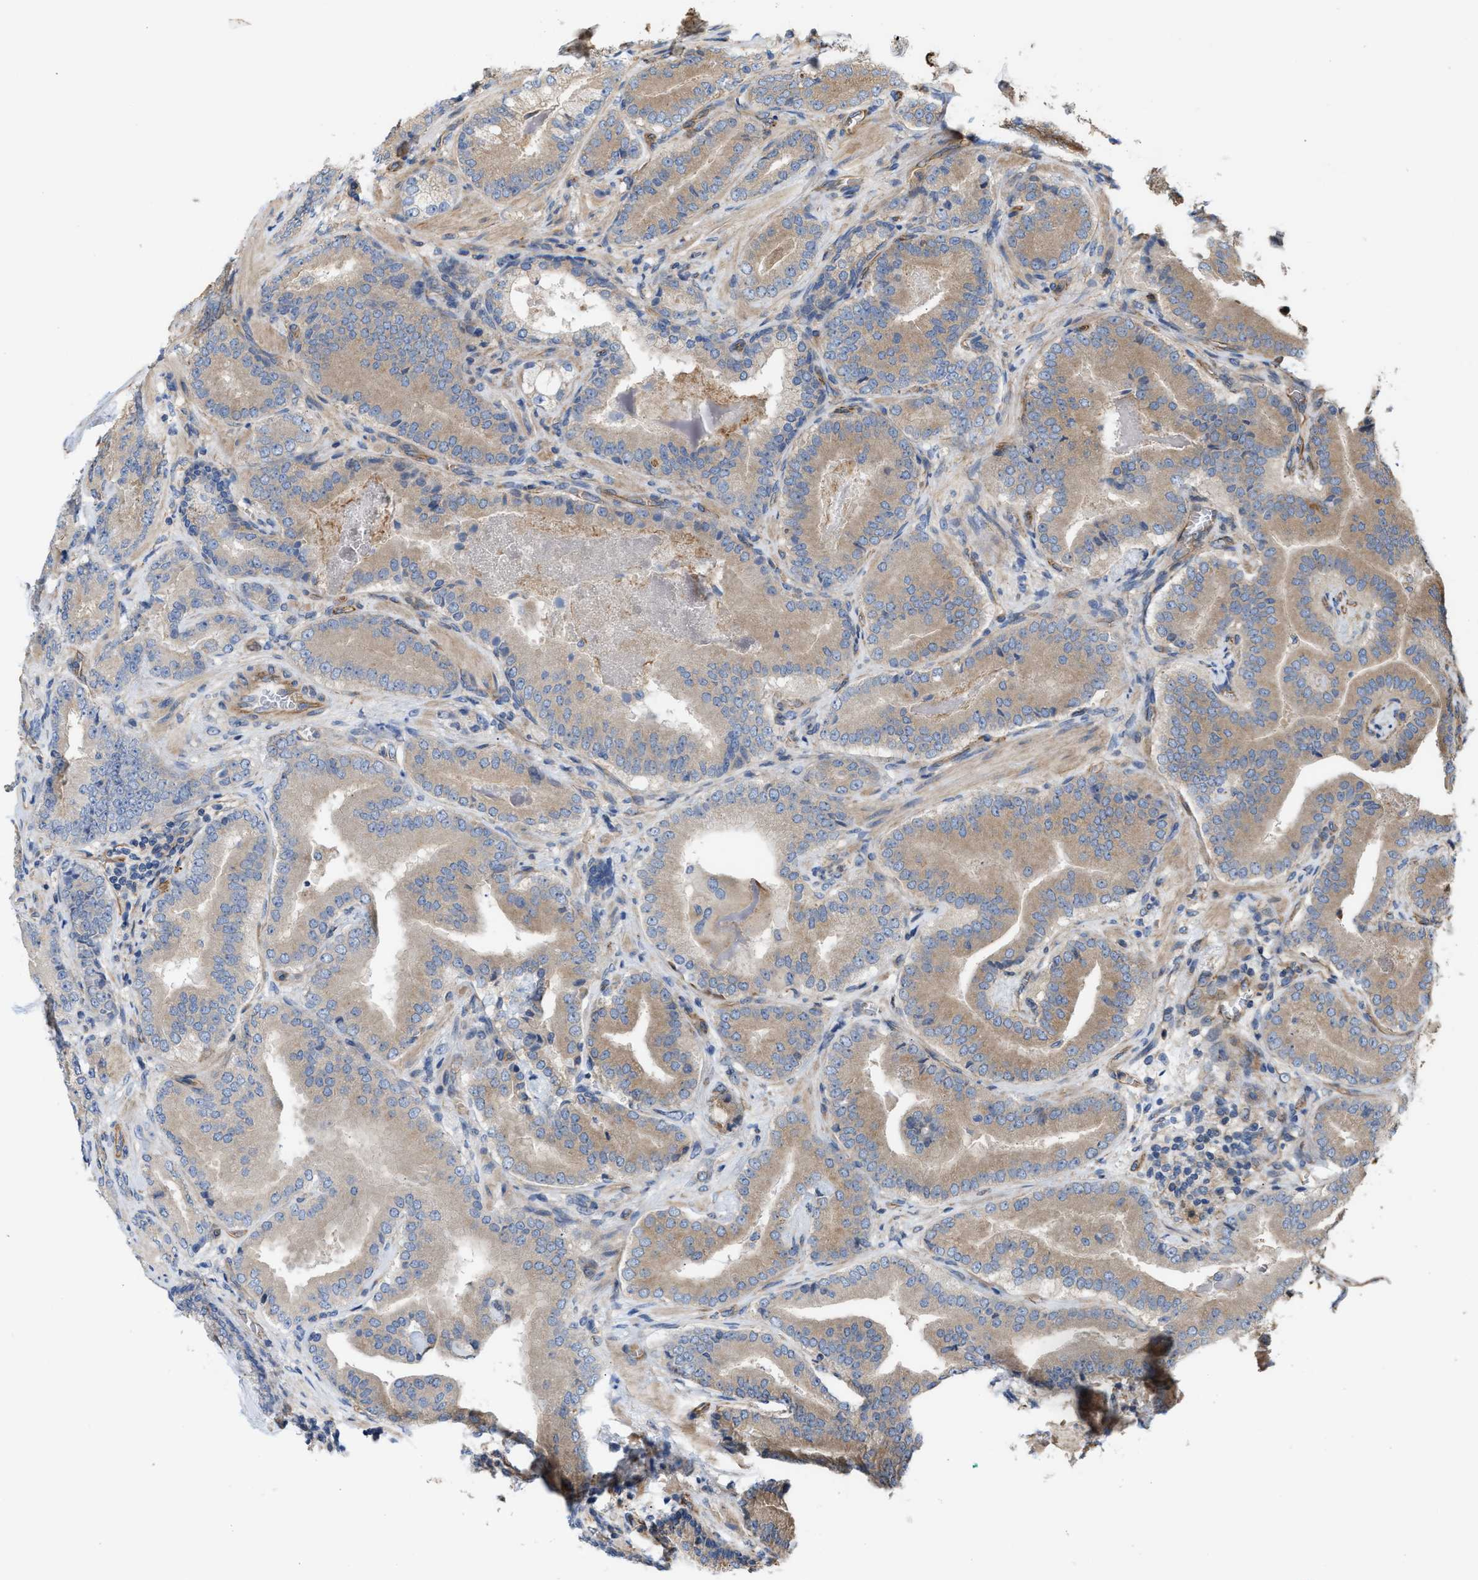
{"staining": {"intensity": "weak", "quantity": "25%-75%", "location": "cytoplasmic/membranous"}, "tissue": "prostate cancer", "cell_type": "Tumor cells", "image_type": "cancer", "snomed": [{"axis": "morphology", "description": "Adenocarcinoma, Low grade"}, {"axis": "topography", "description": "Prostate"}], "caption": "Adenocarcinoma (low-grade) (prostate) tissue displays weak cytoplasmic/membranous staining in about 25%-75% of tumor cells", "gene": "EPS15L1", "patient": {"sex": "male", "age": 51}}